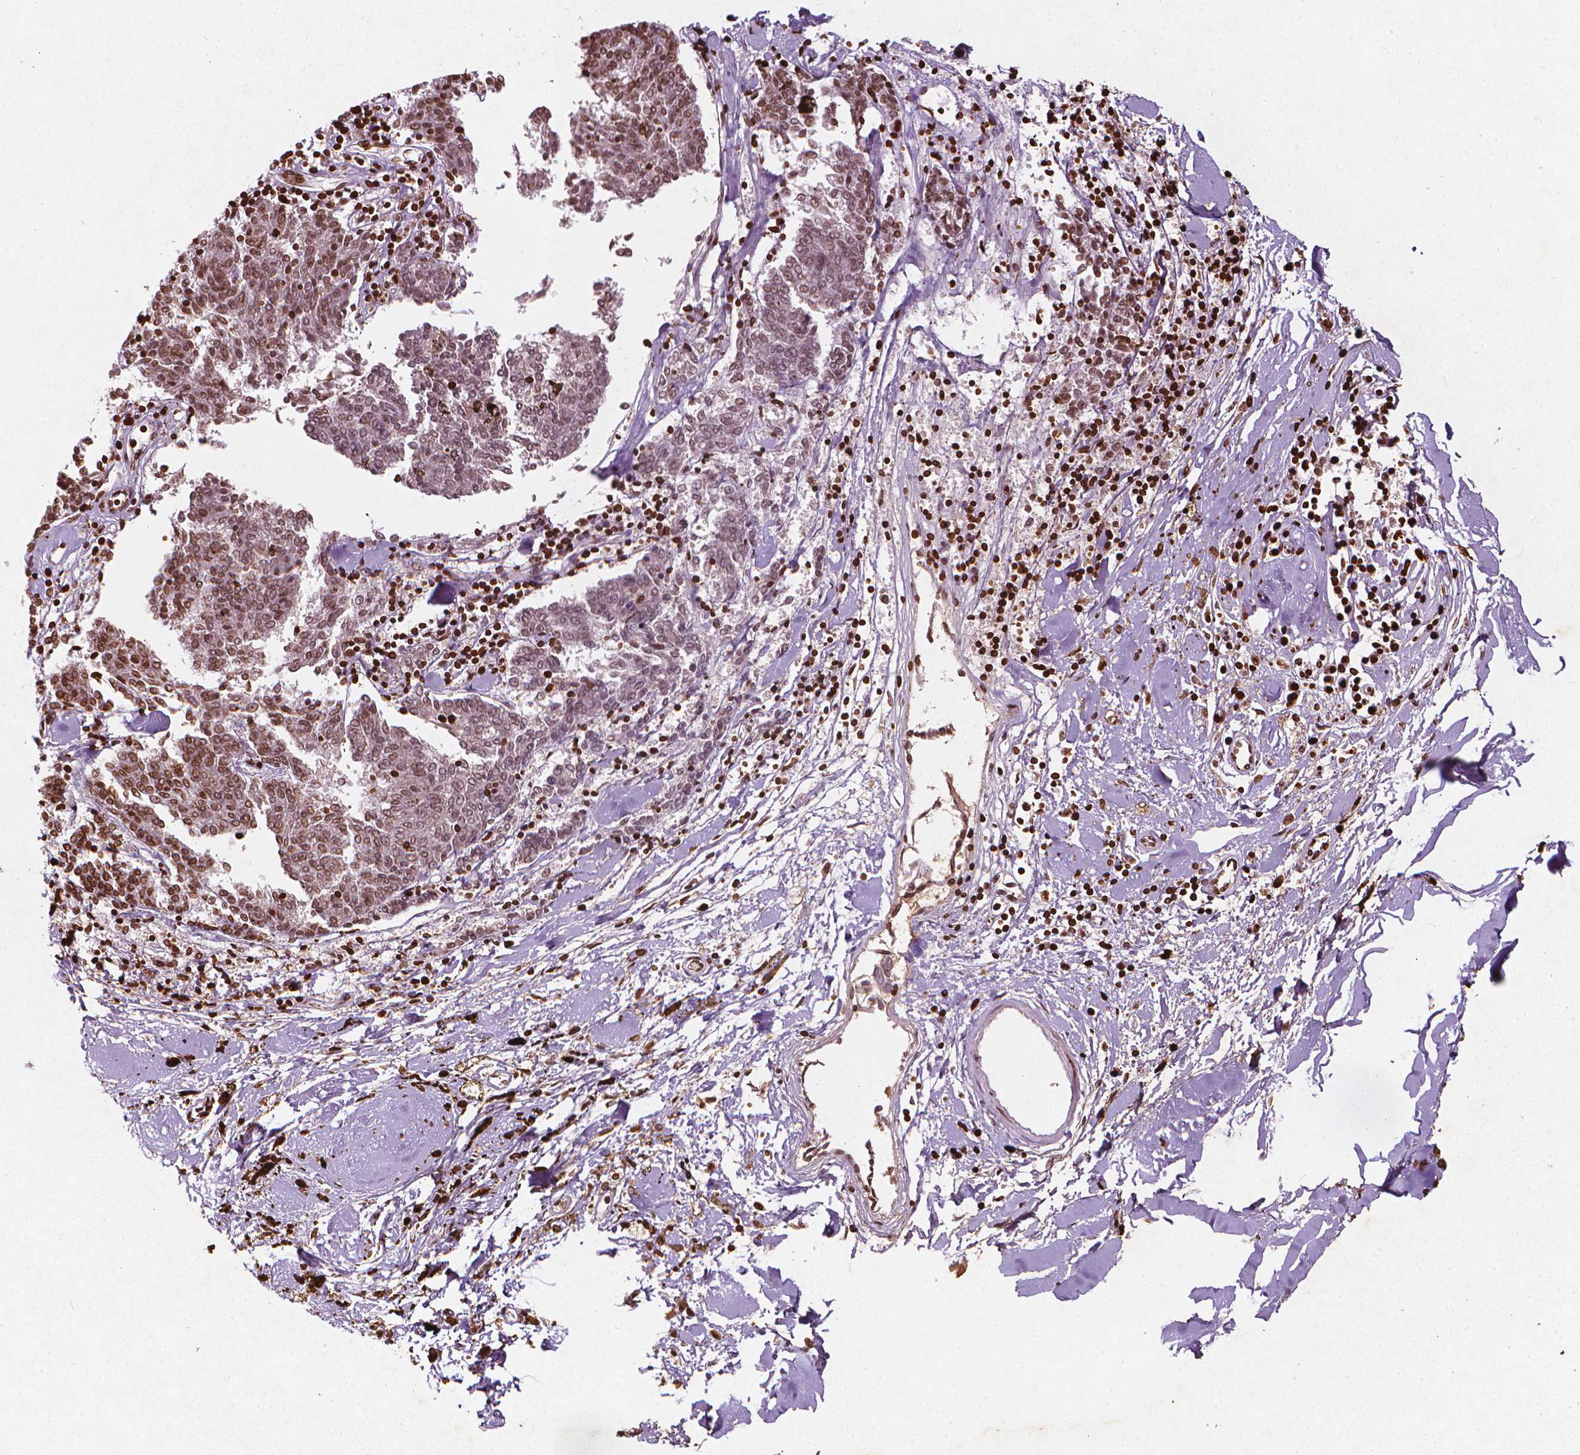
{"staining": {"intensity": "strong", "quantity": "25%-75%", "location": "nuclear"}, "tissue": "melanoma", "cell_type": "Tumor cells", "image_type": "cancer", "snomed": [{"axis": "morphology", "description": "Malignant melanoma, NOS"}, {"axis": "topography", "description": "Skin"}], "caption": "IHC histopathology image of malignant melanoma stained for a protein (brown), which displays high levels of strong nuclear expression in approximately 25%-75% of tumor cells.", "gene": "LMNB1", "patient": {"sex": "female", "age": 72}}